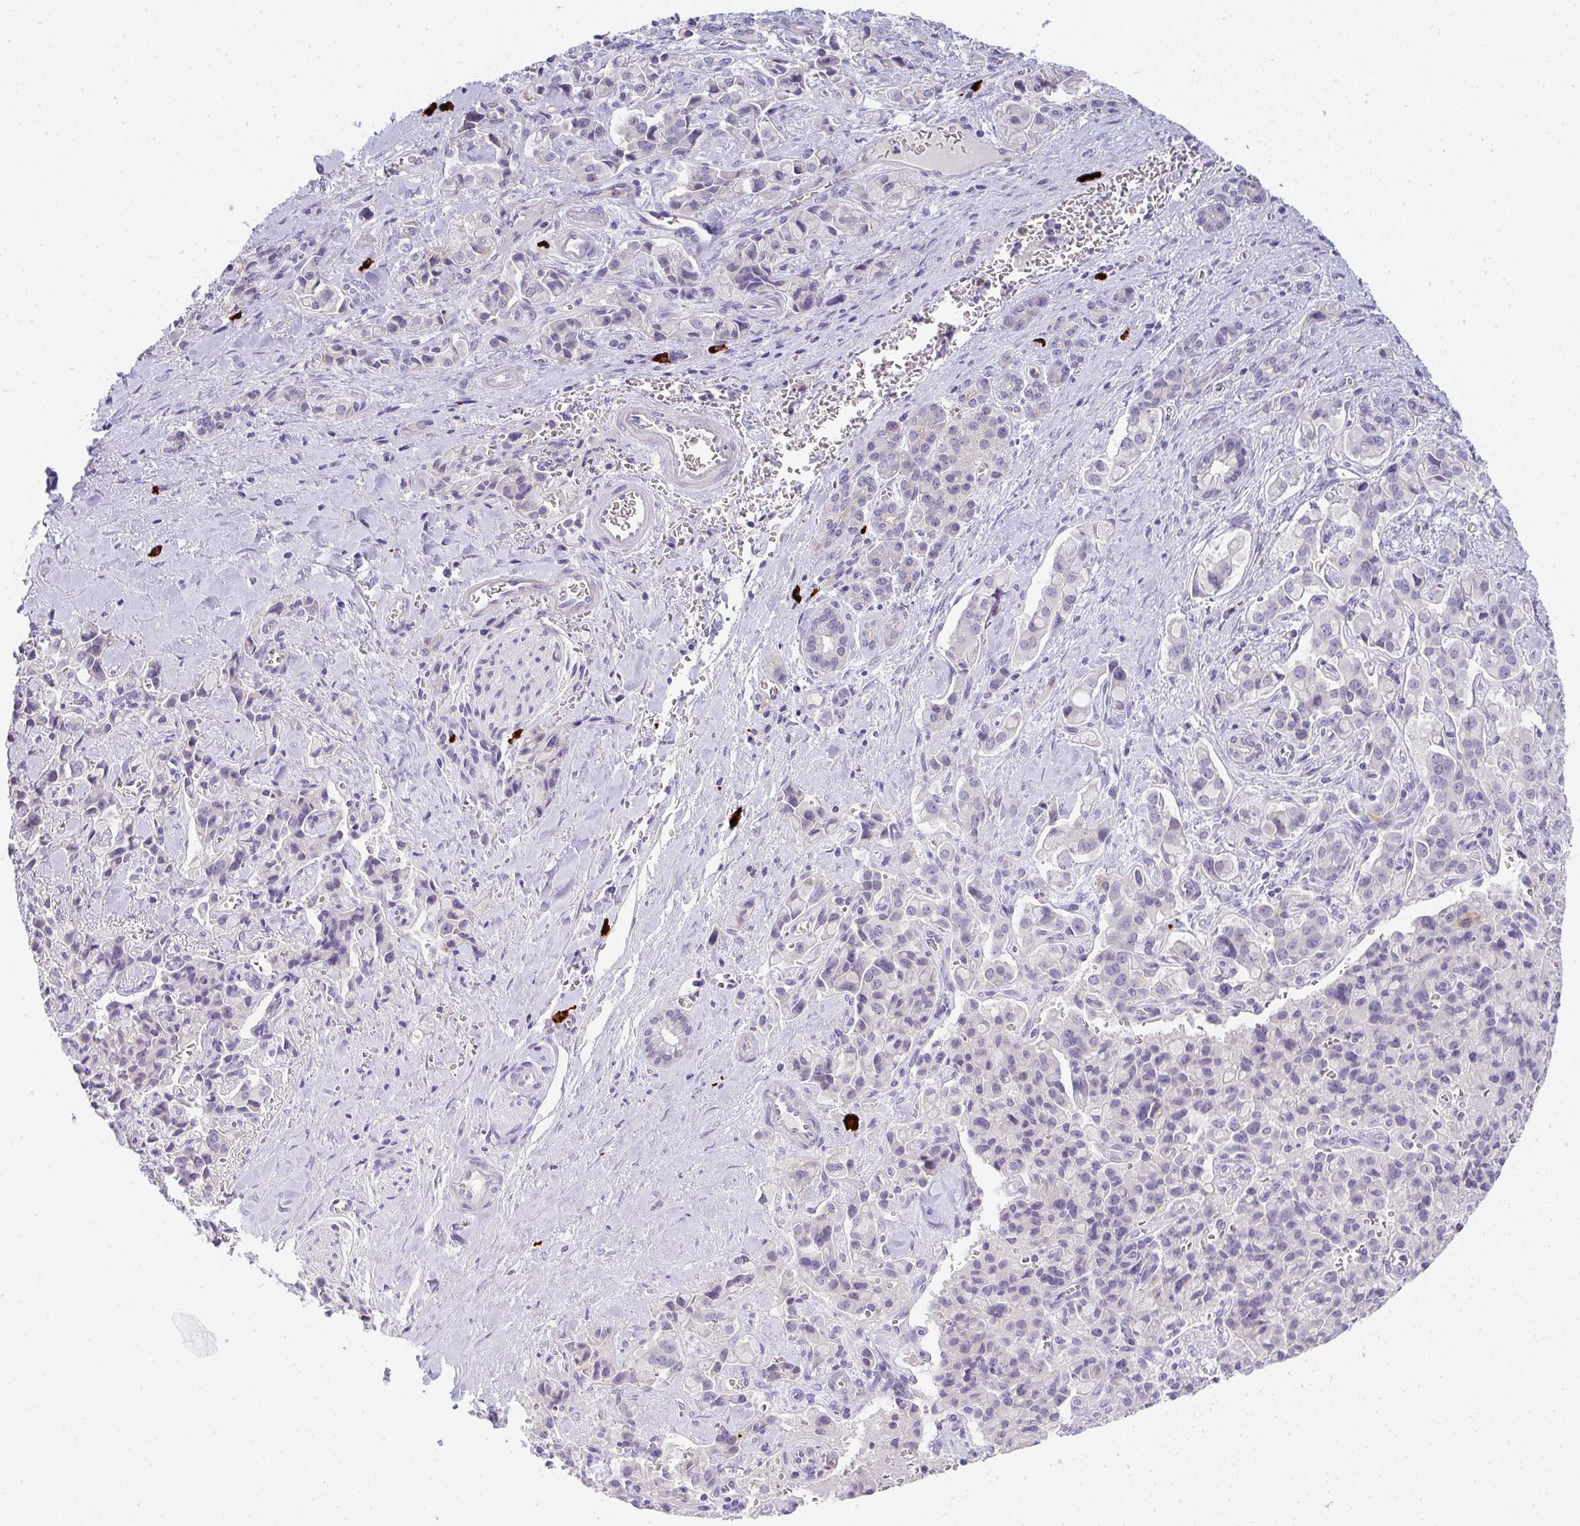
{"staining": {"intensity": "negative", "quantity": "none", "location": "none"}, "tissue": "pancreatic cancer", "cell_type": "Tumor cells", "image_type": "cancer", "snomed": [{"axis": "morphology", "description": "Adenocarcinoma, NOS"}, {"axis": "topography", "description": "Pancreas"}], "caption": "IHC histopathology image of human adenocarcinoma (pancreatic) stained for a protein (brown), which displays no staining in tumor cells.", "gene": "CACNA1S", "patient": {"sex": "male", "age": 65}}